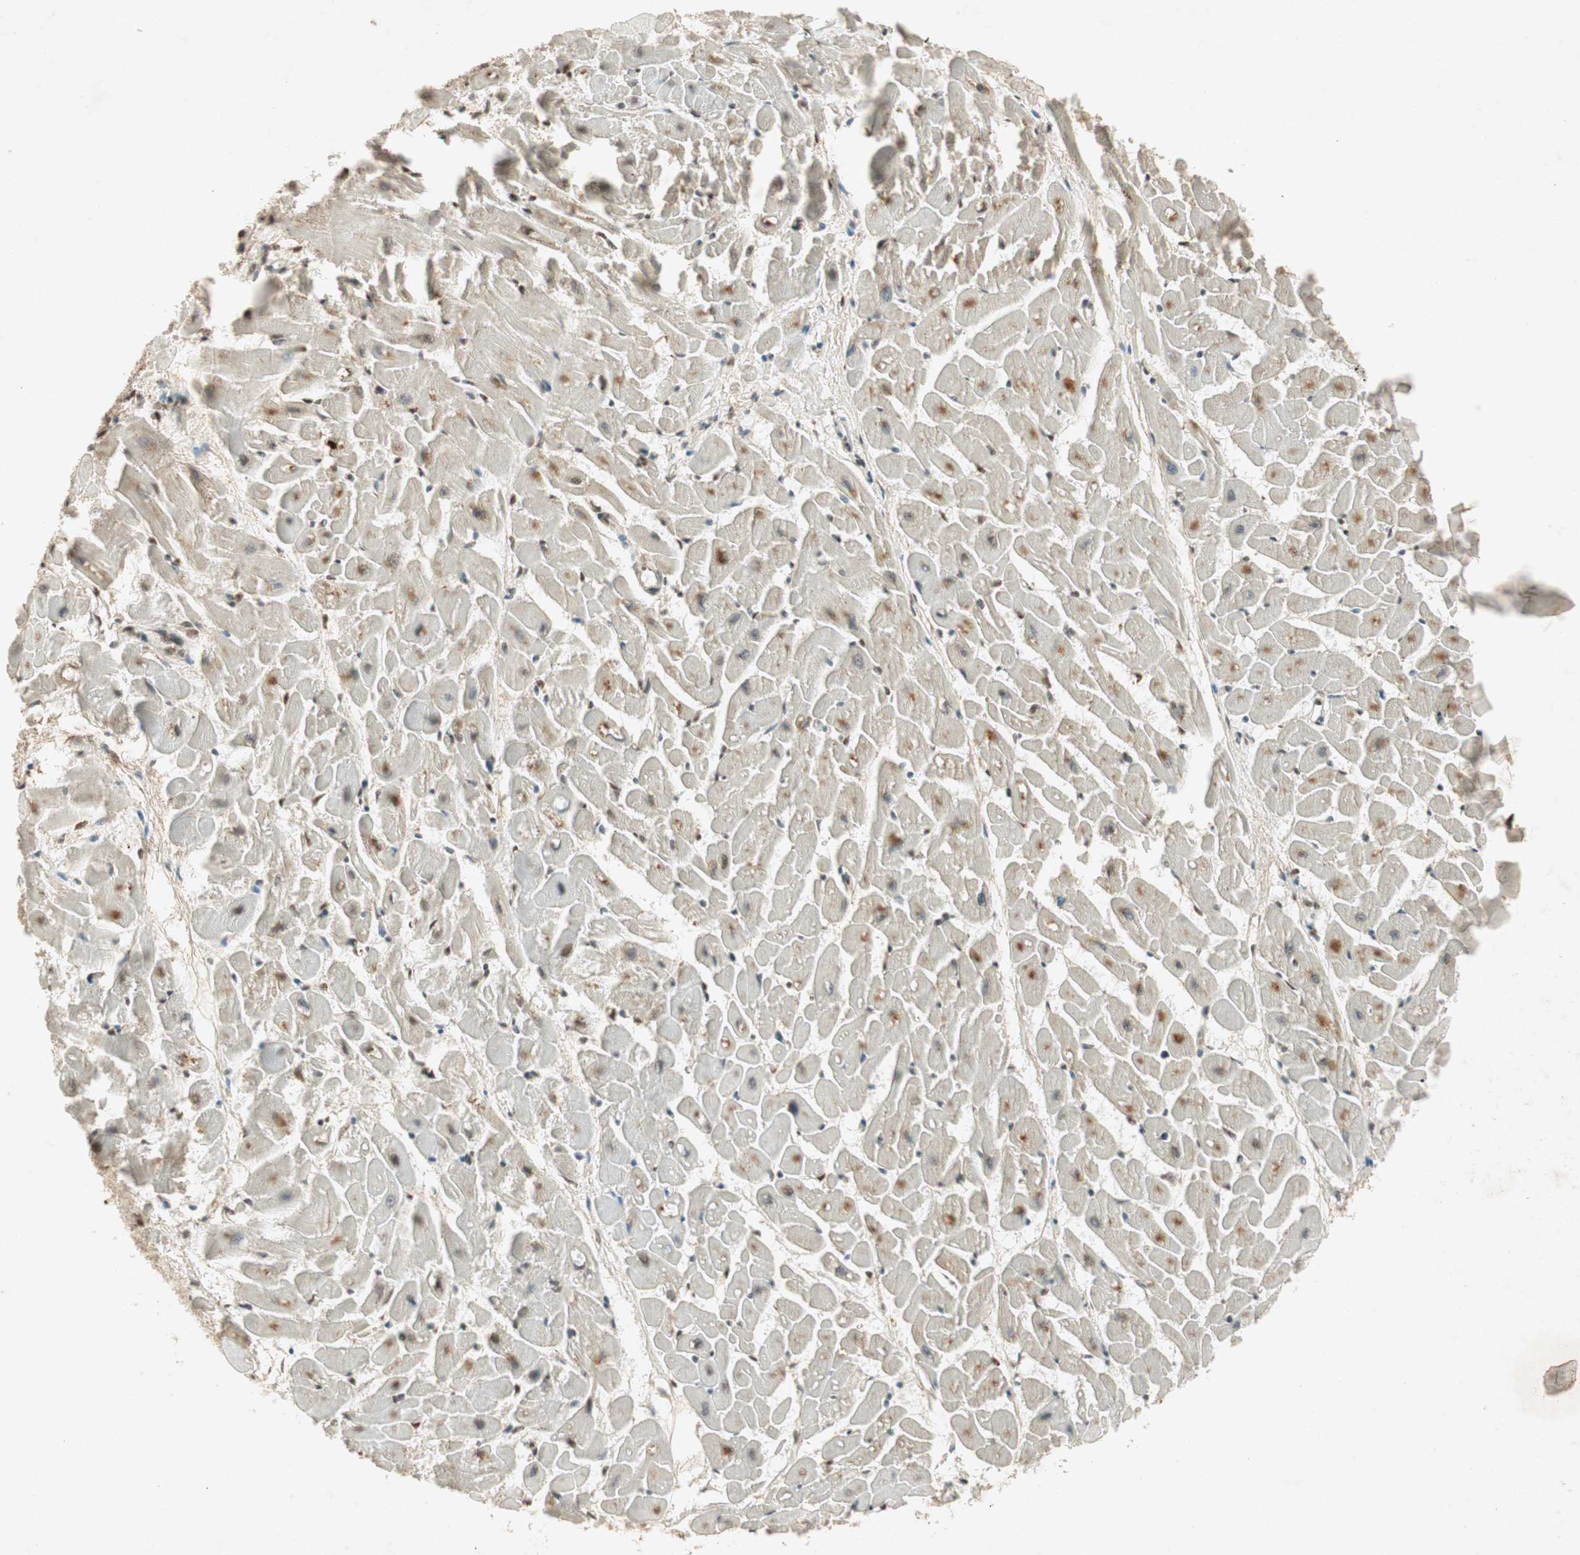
{"staining": {"intensity": "weak", "quantity": ">75%", "location": "cytoplasmic/membranous"}, "tissue": "heart muscle", "cell_type": "Cardiomyocytes", "image_type": "normal", "snomed": [{"axis": "morphology", "description": "Normal tissue, NOS"}, {"axis": "topography", "description": "Heart"}], "caption": "A brown stain highlights weak cytoplasmic/membranous staining of a protein in cardiomyocytes of unremarkable heart muscle.", "gene": "NEO1", "patient": {"sex": "female", "age": 19}}